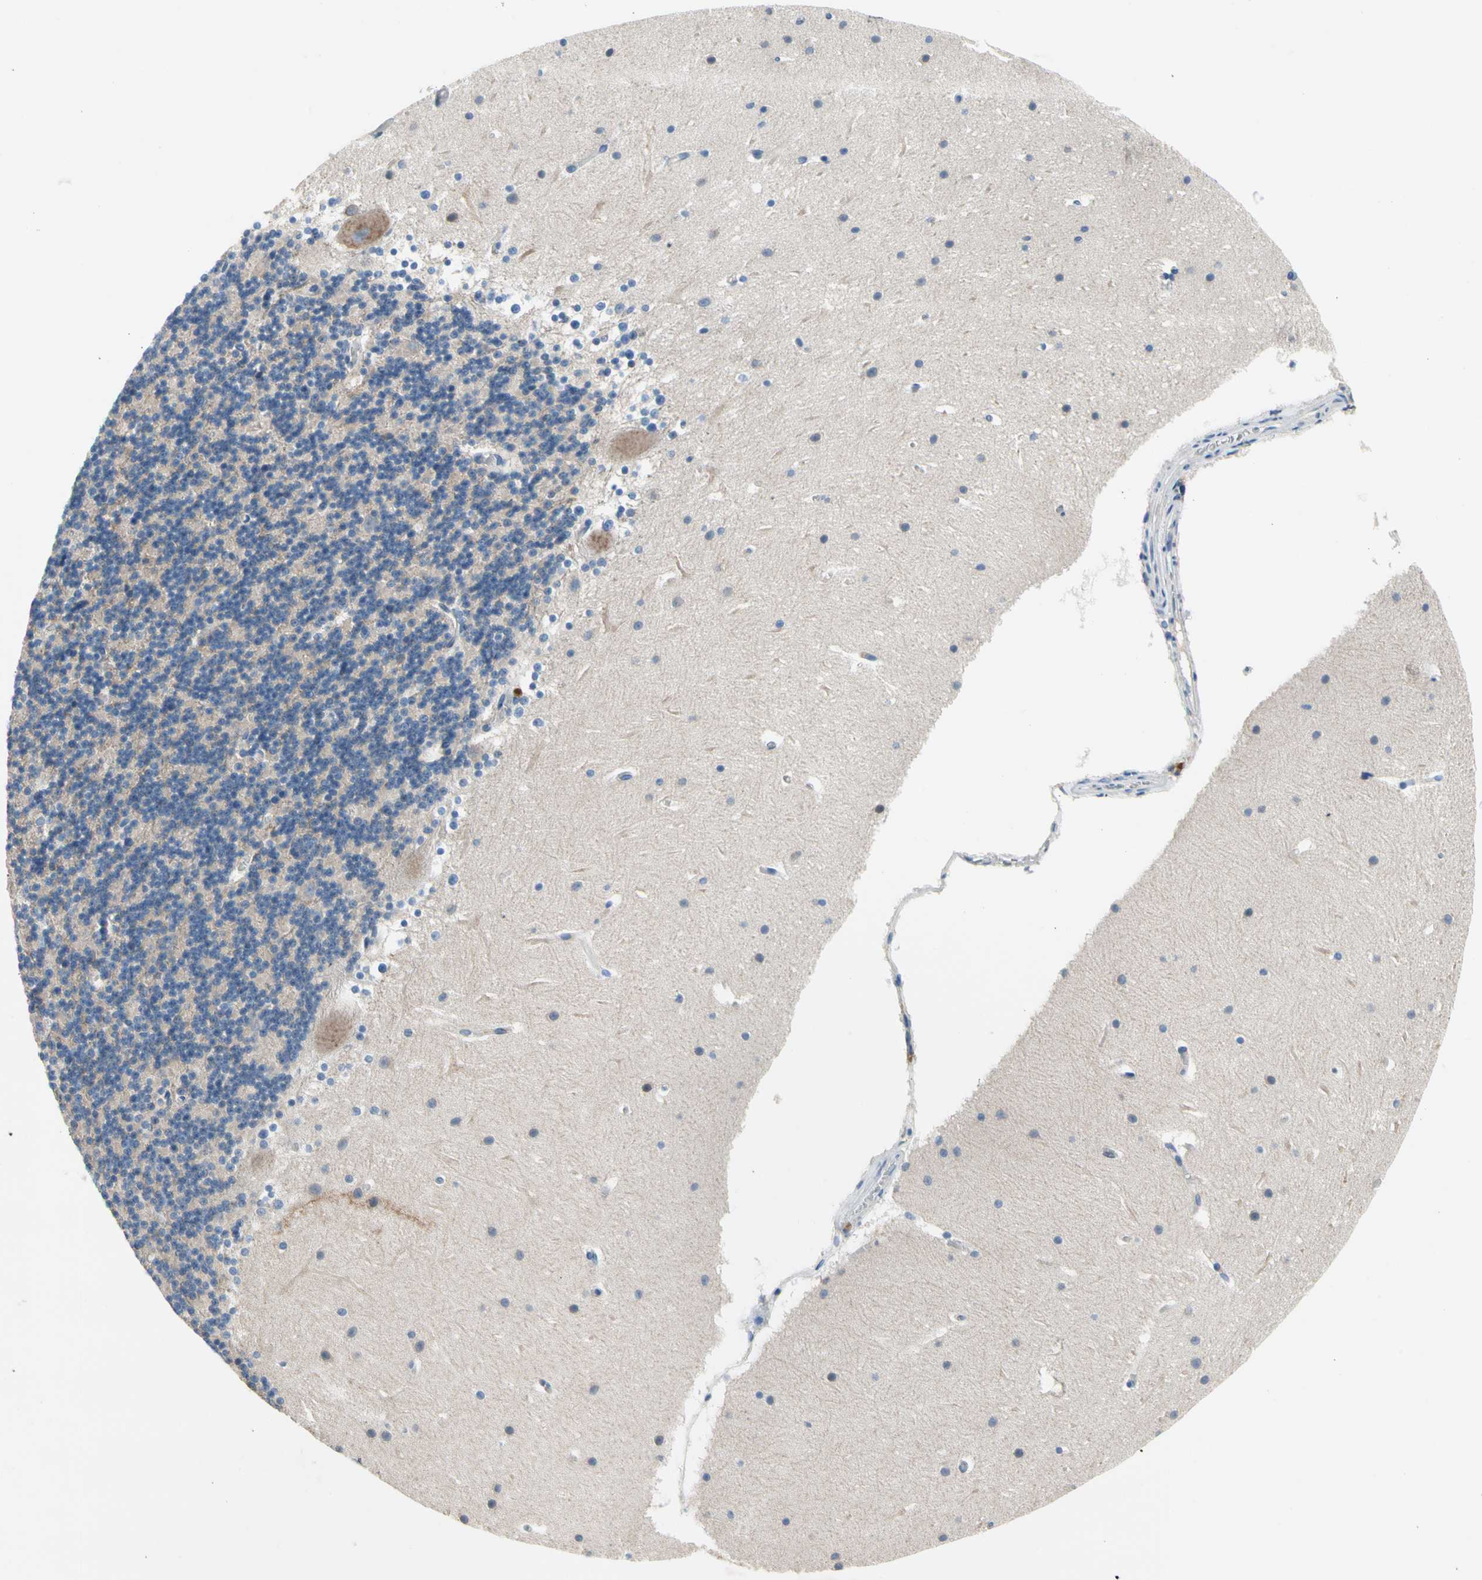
{"staining": {"intensity": "weak", "quantity": "<25%", "location": "cytoplasmic/membranous"}, "tissue": "cerebellum", "cell_type": "Cells in granular layer", "image_type": "normal", "snomed": [{"axis": "morphology", "description": "Normal tissue, NOS"}, {"axis": "topography", "description": "Cerebellum"}], "caption": "Immunohistochemistry (IHC) image of benign cerebellum: cerebellum stained with DAB (3,3'-diaminobenzidine) demonstrates no significant protein expression in cells in granular layer. (DAB IHC with hematoxylin counter stain).", "gene": "CA14", "patient": {"sex": "female", "age": 19}}